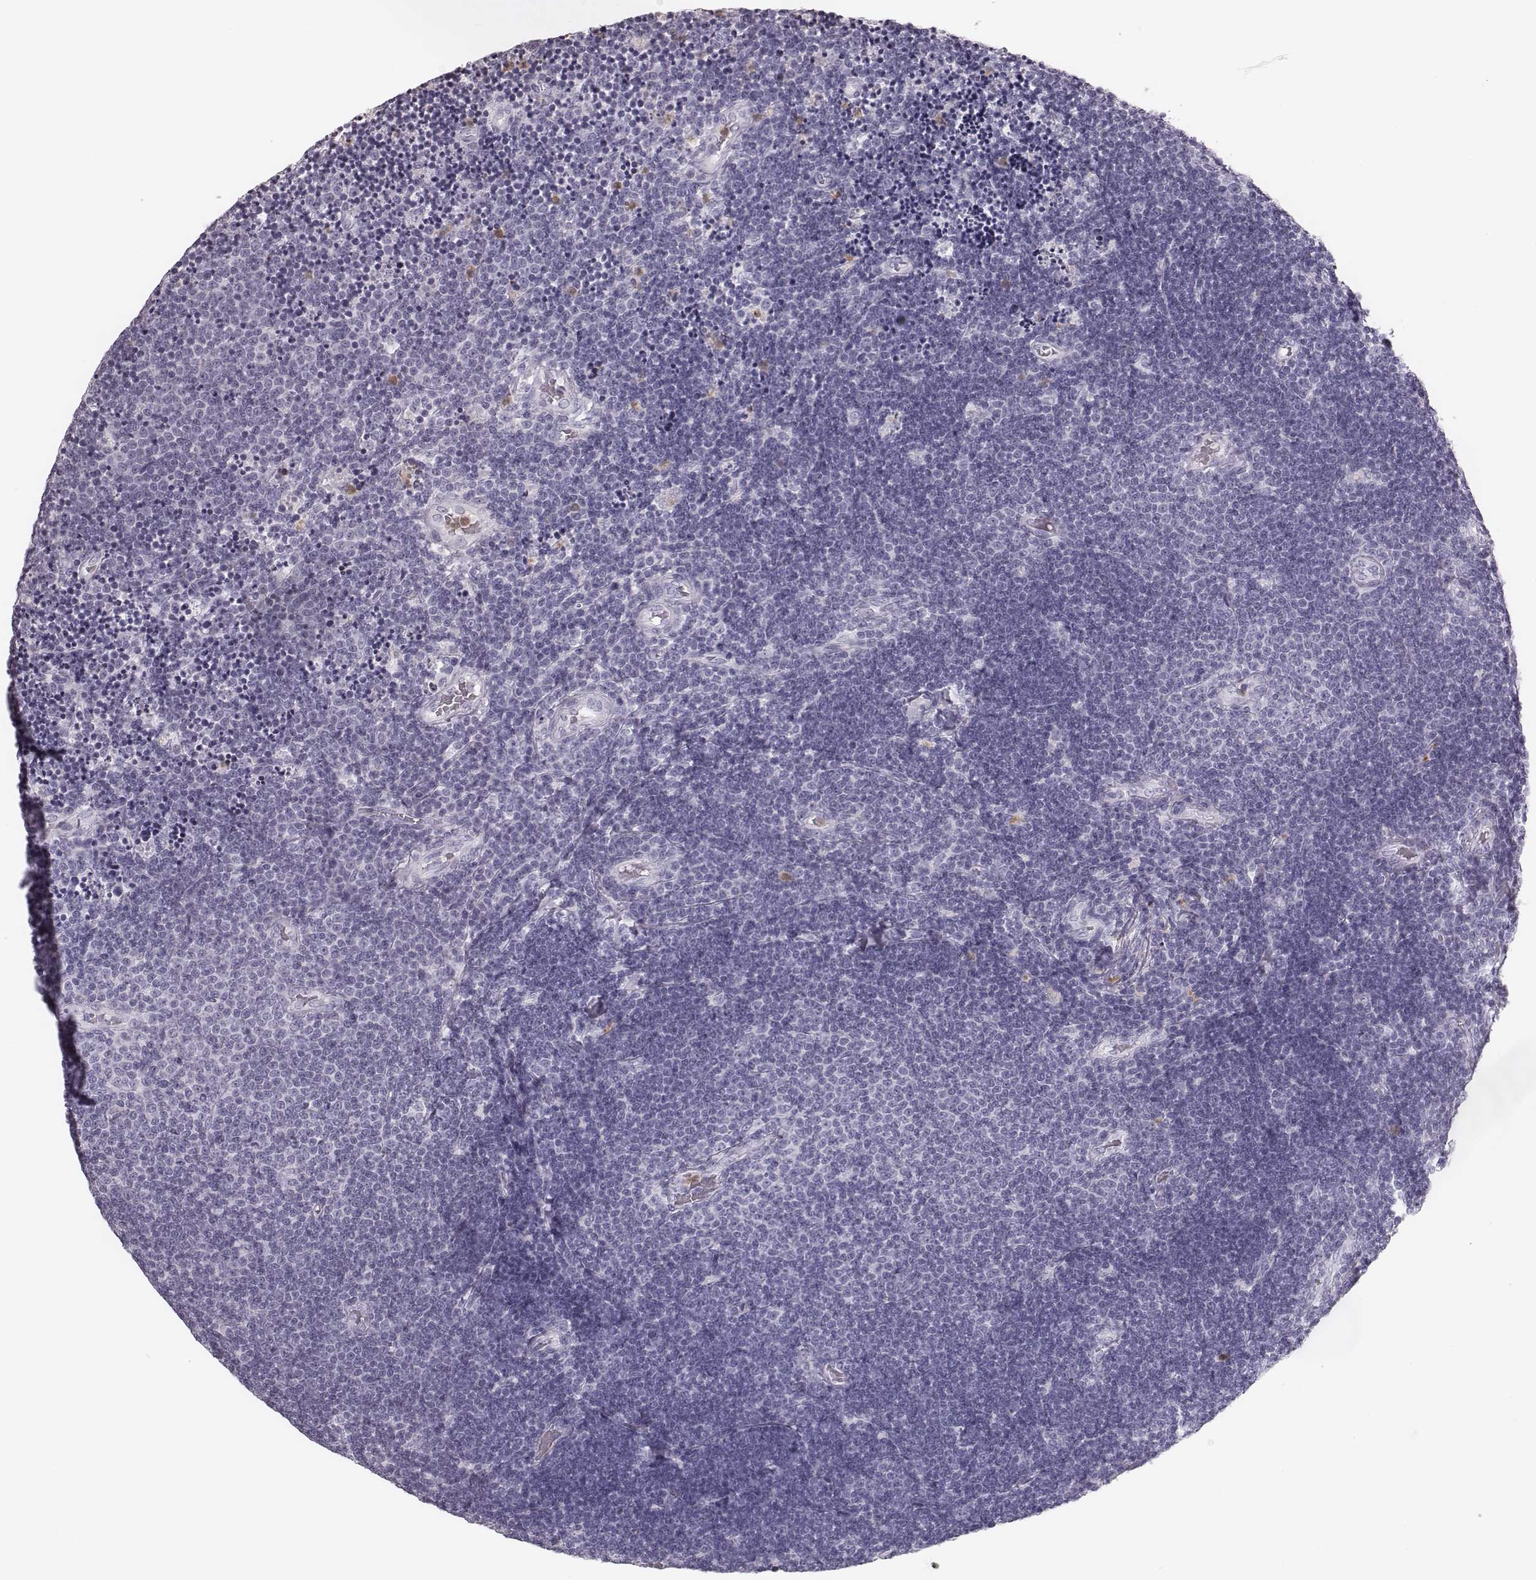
{"staining": {"intensity": "negative", "quantity": "none", "location": "none"}, "tissue": "lymphoma", "cell_type": "Tumor cells", "image_type": "cancer", "snomed": [{"axis": "morphology", "description": "Malignant lymphoma, non-Hodgkin's type, Low grade"}, {"axis": "topography", "description": "Brain"}], "caption": "DAB immunohistochemical staining of human lymphoma shows no significant positivity in tumor cells.", "gene": "ELANE", "patient": {"sex": "female", "age": 66}}